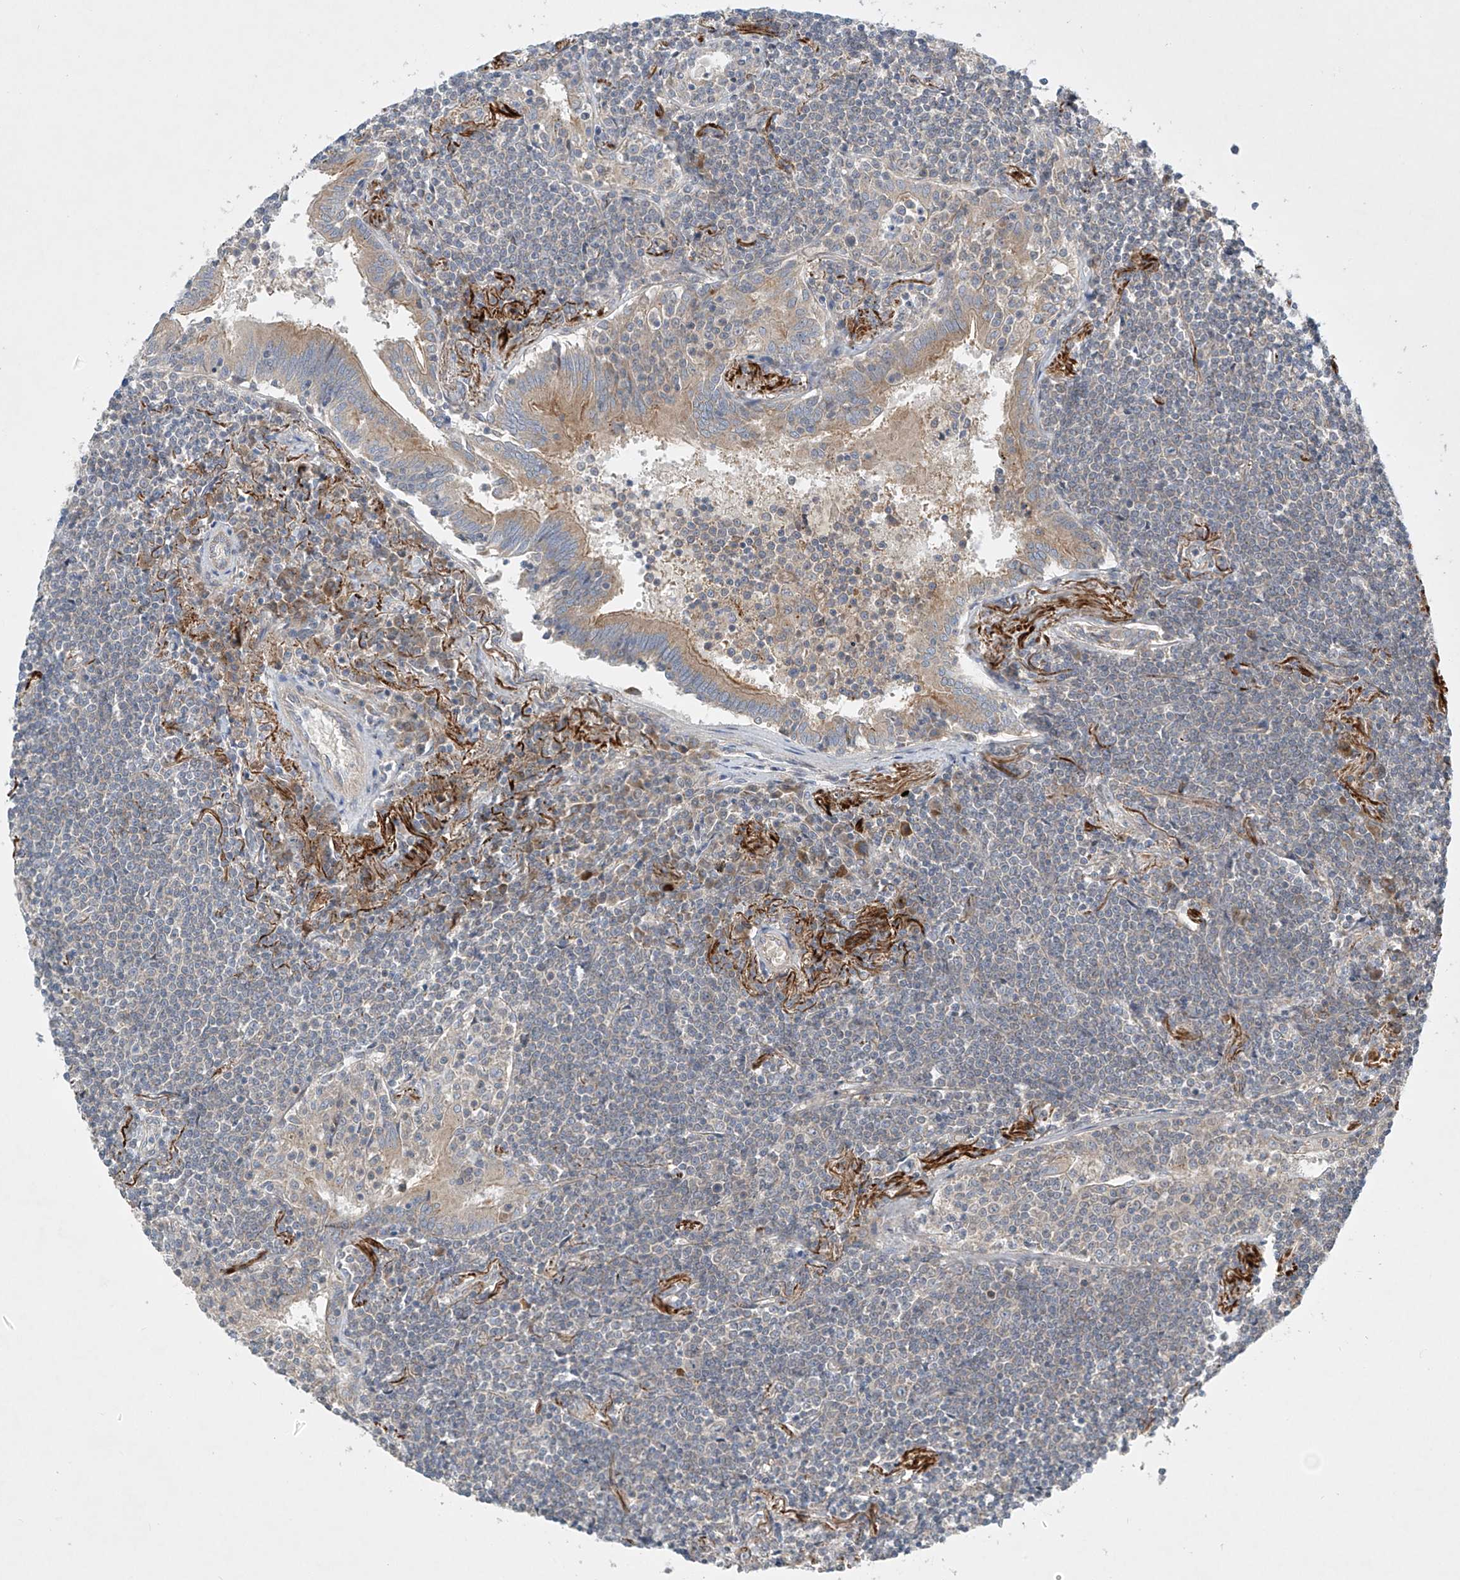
{"staining": {"intensity": "negative", "quantity": "none", "location": "none"}, "tissue": "lymphoma", "cell_type": "Tumor cells", "image_type": "cancer", "snomed": [{"axis": "morphology", "description": "Malignant lymphoma, non-Hodgkin's type, Low grade"}, {"axis": "topography", "description": "Lung"}], "caption": "Immunohistochemistry of human malignant lymphoma, non-Hodgkin's type (low-grade) exhibits no positivity in tumor cells.", "gene": "TJAP1", "patient": {"sex": "female", "age": 71}}